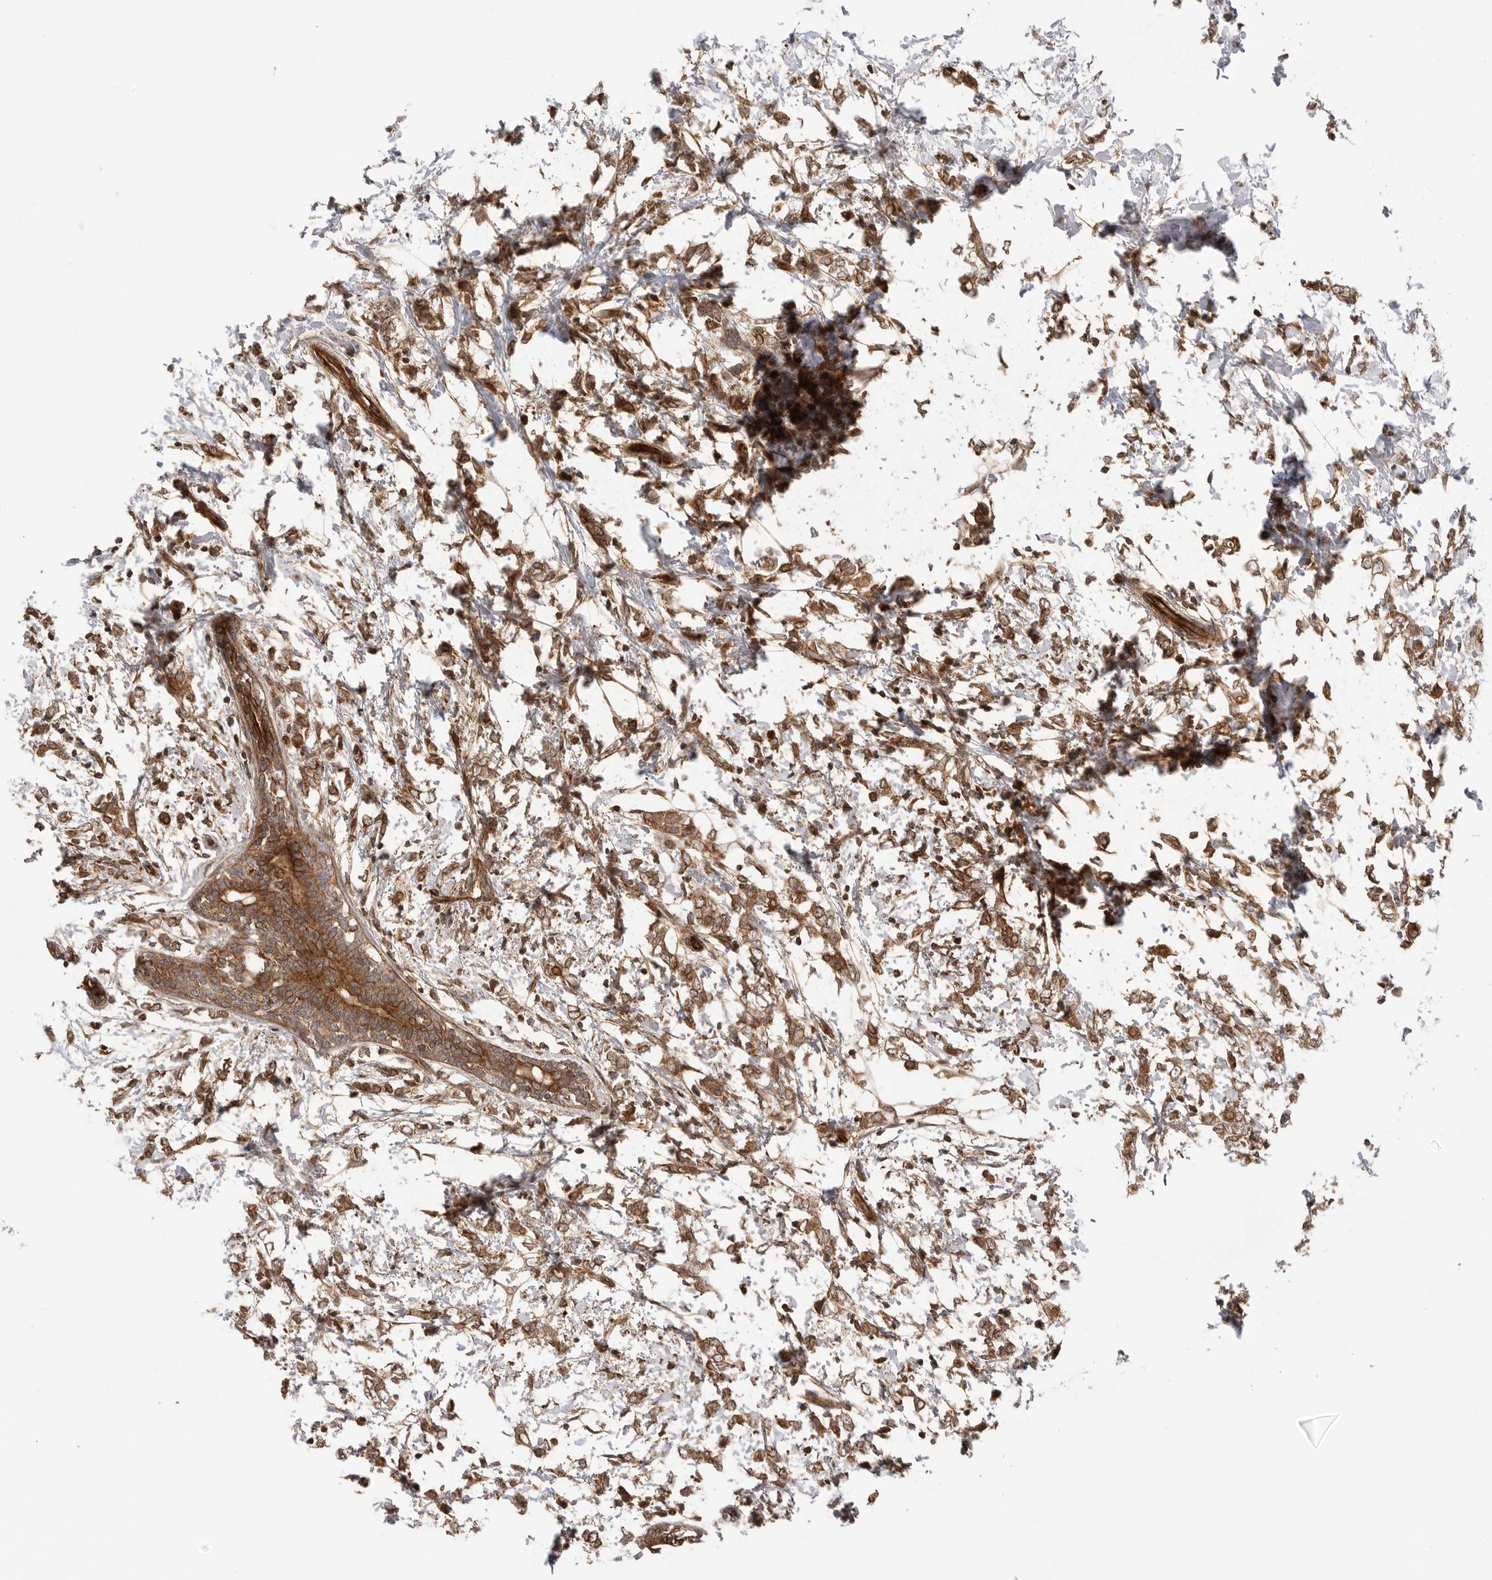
{"staining": {"intensity": "moderate", "quantity": ">75%", "location": "cytoplasmic/membranous"}, "tissue": "breast cancer", "cell_type": "Tumor cells", "image_type": "cancer", "snomed": [{"axis": "morphology", "description": "Normal tissue, NOS"}, {"axis": "morphology", "description": "Lobular carcinoma"}, {"axis": "topography", "description": "Breast"}], "caption": "Immunohistochemical staining of human lobular carcinoma (breast) exhibits medium levels of moderate cytoplasmic/membranous staining in approximately >75% of tumor cells.", "gene": "PRDX4", "patient": {"sex": "female", "age": 47}}